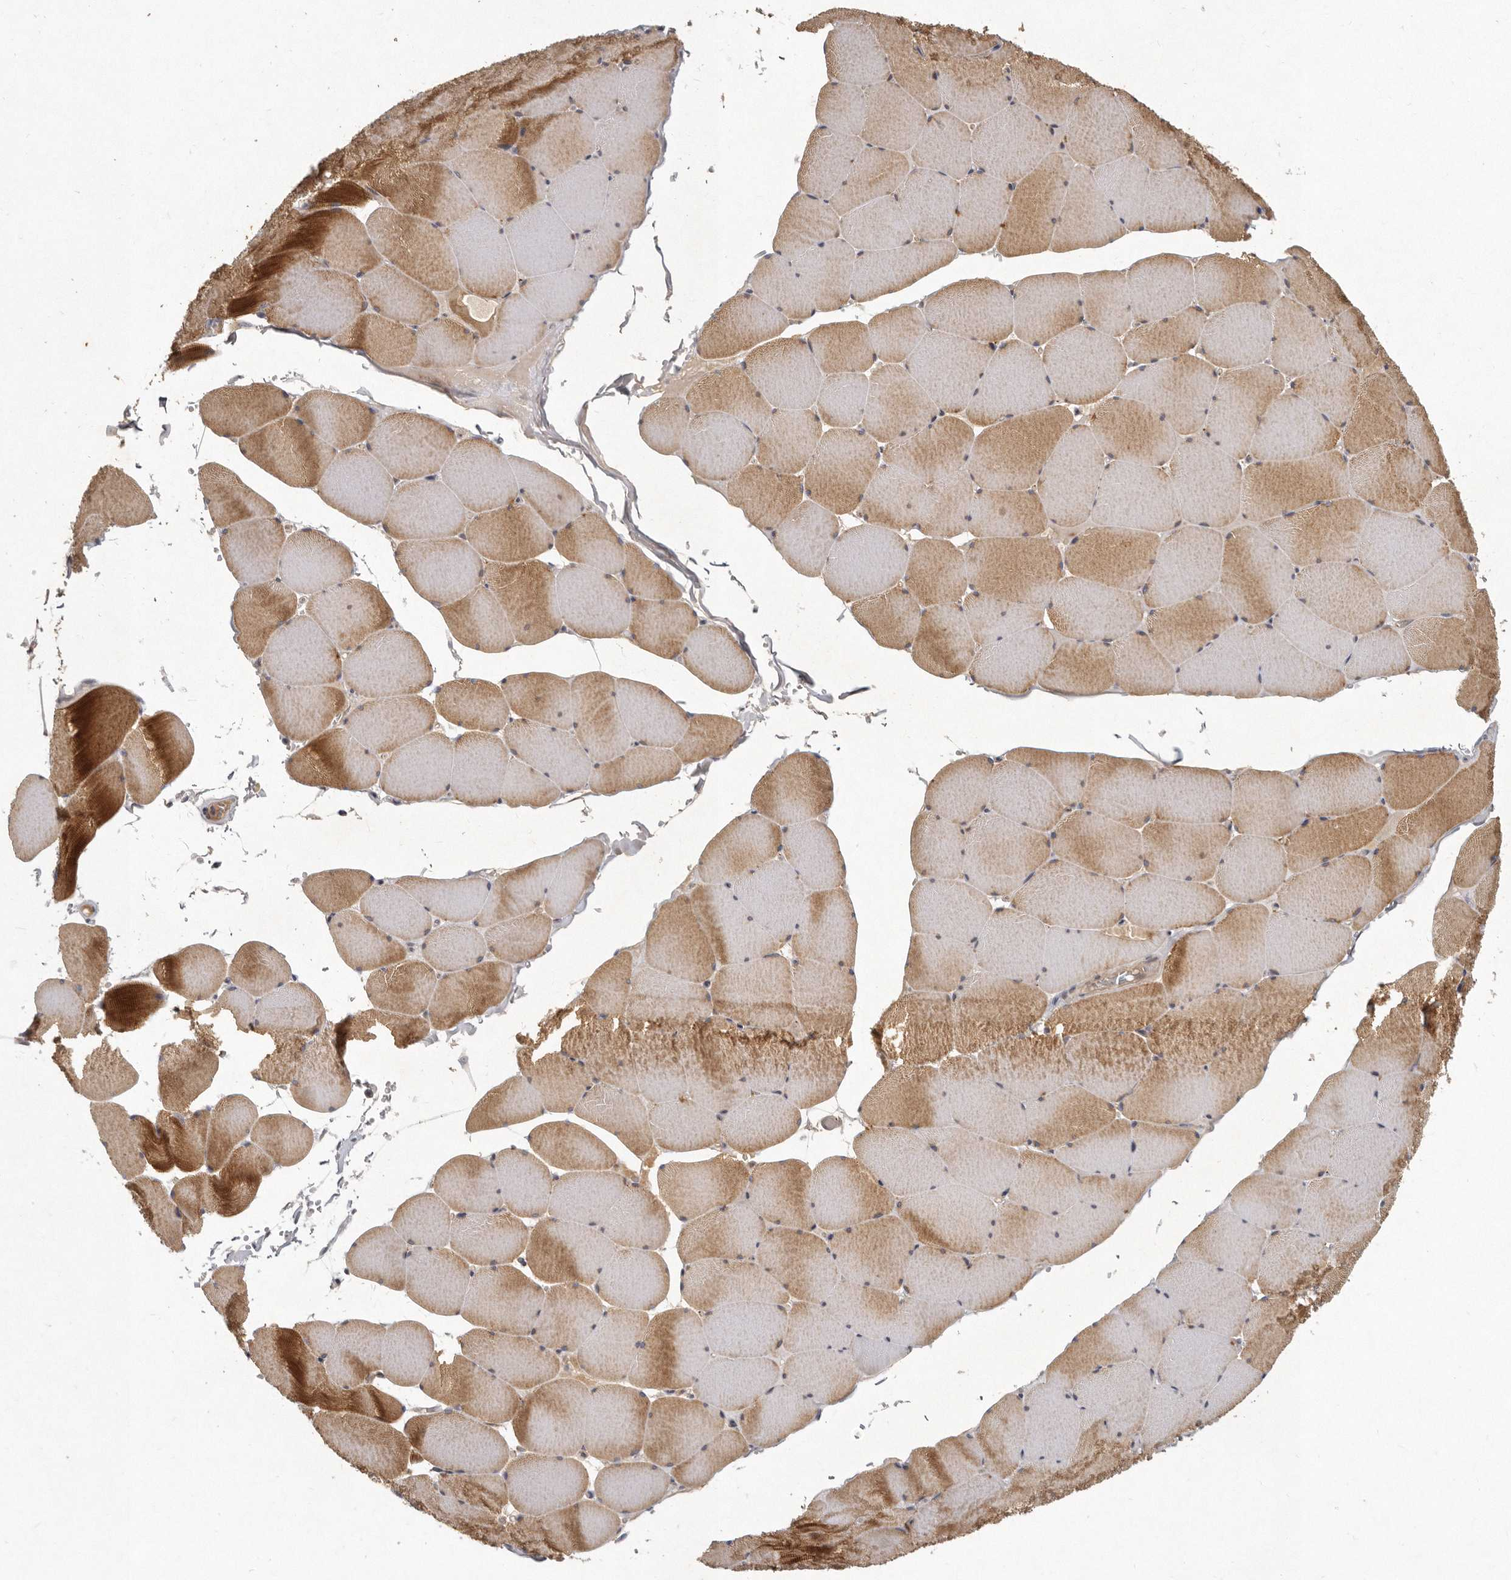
{"staining": {"intensity": "moderate", "quantity": "25%-75%", "location": "cytoplasmic/membranous"}, "tissue": "skeletal muscle", "cell_type": "Myocytes", "image_type": "normal", "snomed": [{"axis": "morphology", "description": "Normal tissue, NOS"}, {"axis": "topography", "description": "Skeletal muscle"}, {"axis": "topography", "description": "Head-Neck"}], "caption": "Immunohistochemical staining of normal skeletal muscle reveals 25%-75% levels of moderate cytoplasmic/membranous protein expression in about 25%-75% of myocytes. (DAB (3,3'-diaminobenzidine) IHC with brightfield microscopy, high magnification).", "gene": "SLC22A1", "patient": {"sex": "male", "age": 66}}